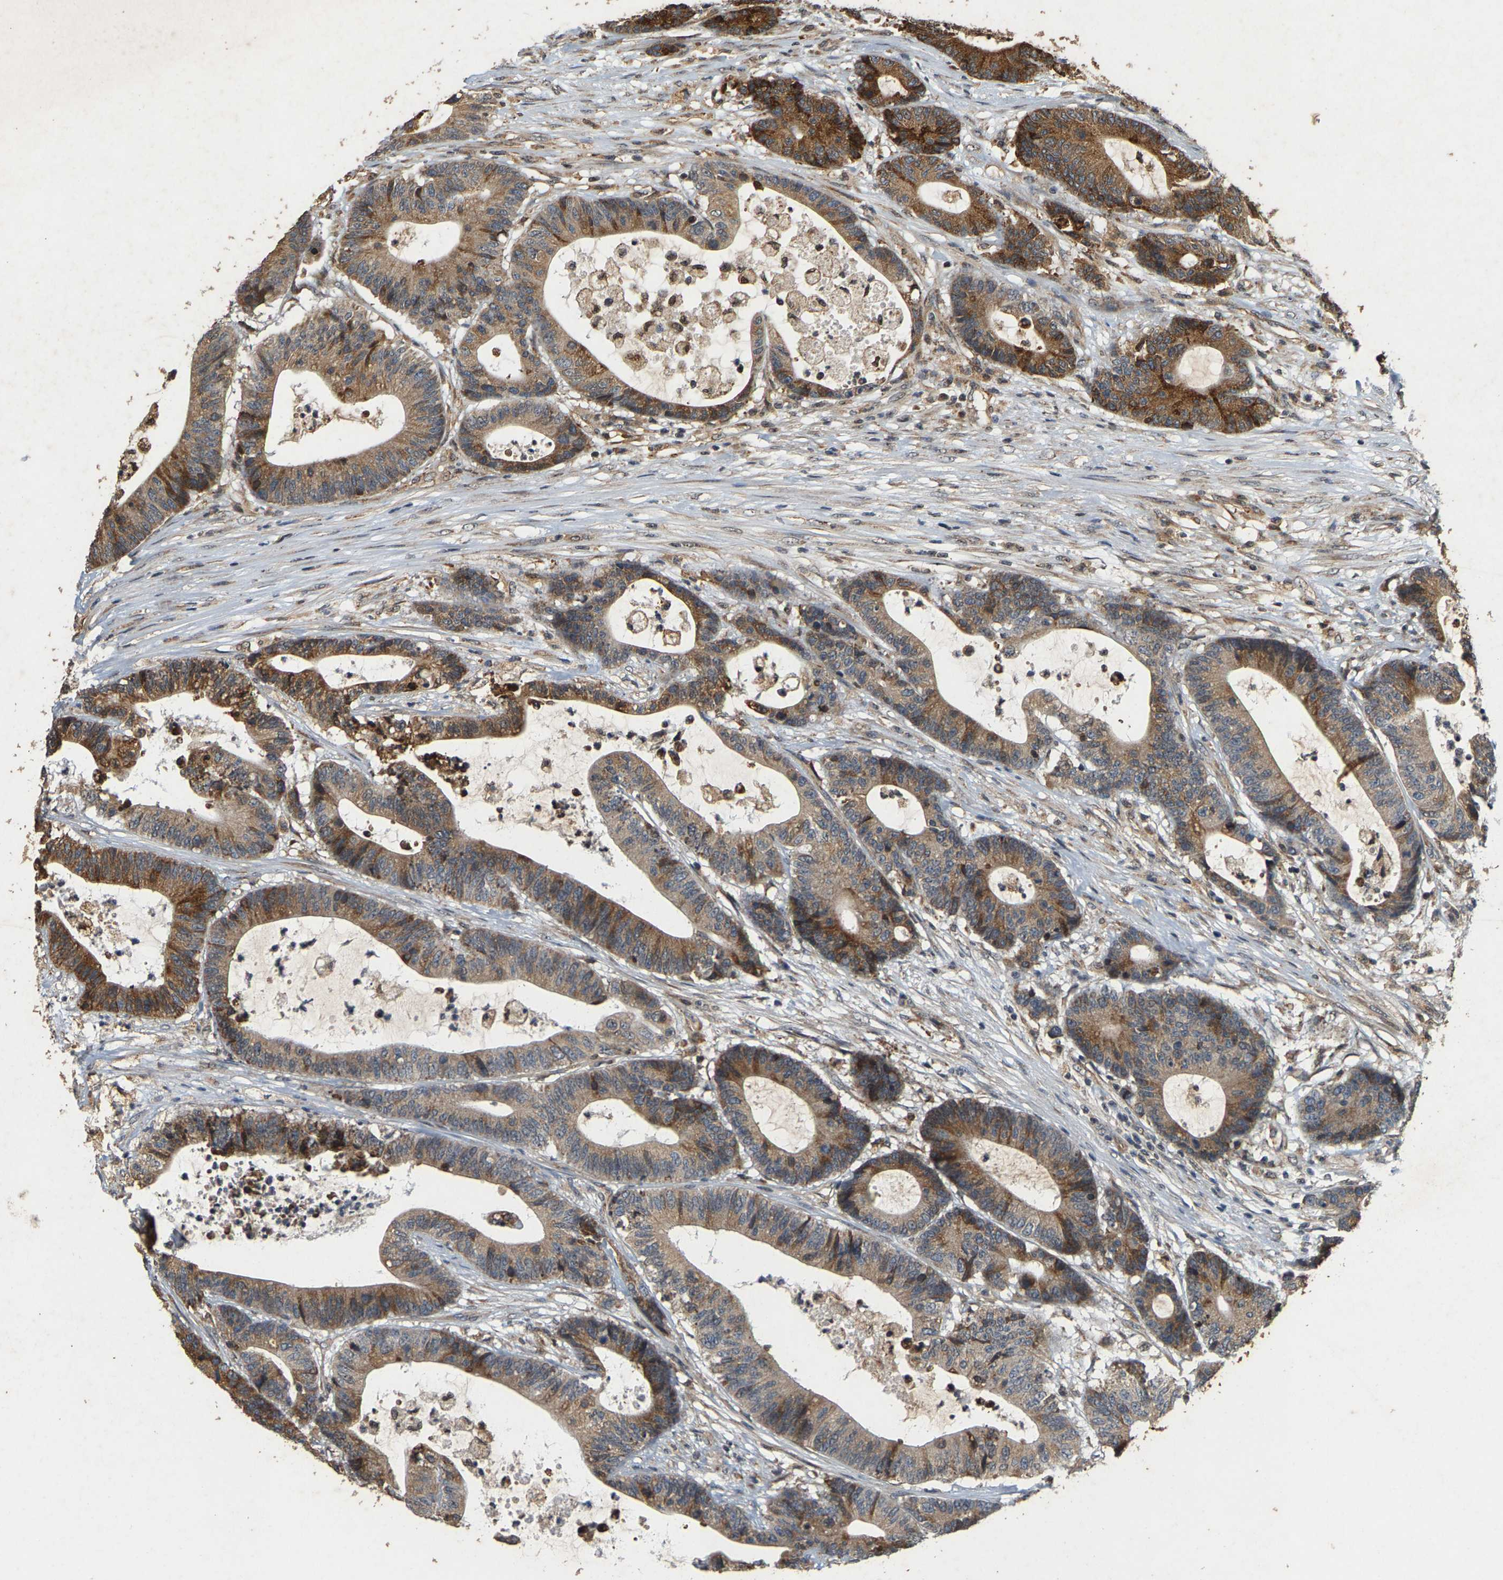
{"staining": {"intensity": "moderate", "quantity": ">75%", "location": "cytoplasmic/membranous"}, "tissue": "colorectal cancer", "cell_type": "Tumor cells", "image_type": "cancer", "snomed": [{"axis": "morphology", "description": "Adenocarcinoma, NOS"}, {"axis": "topography", "description": "Colon"}], "caption": "Moderate cytoplasmic/membranous staining is identified in approximately >75% of tumor cells in colorectal adenocarcinoma.", "gene": "CIDEC", "patient": {"sex": "female", "age": 84}}